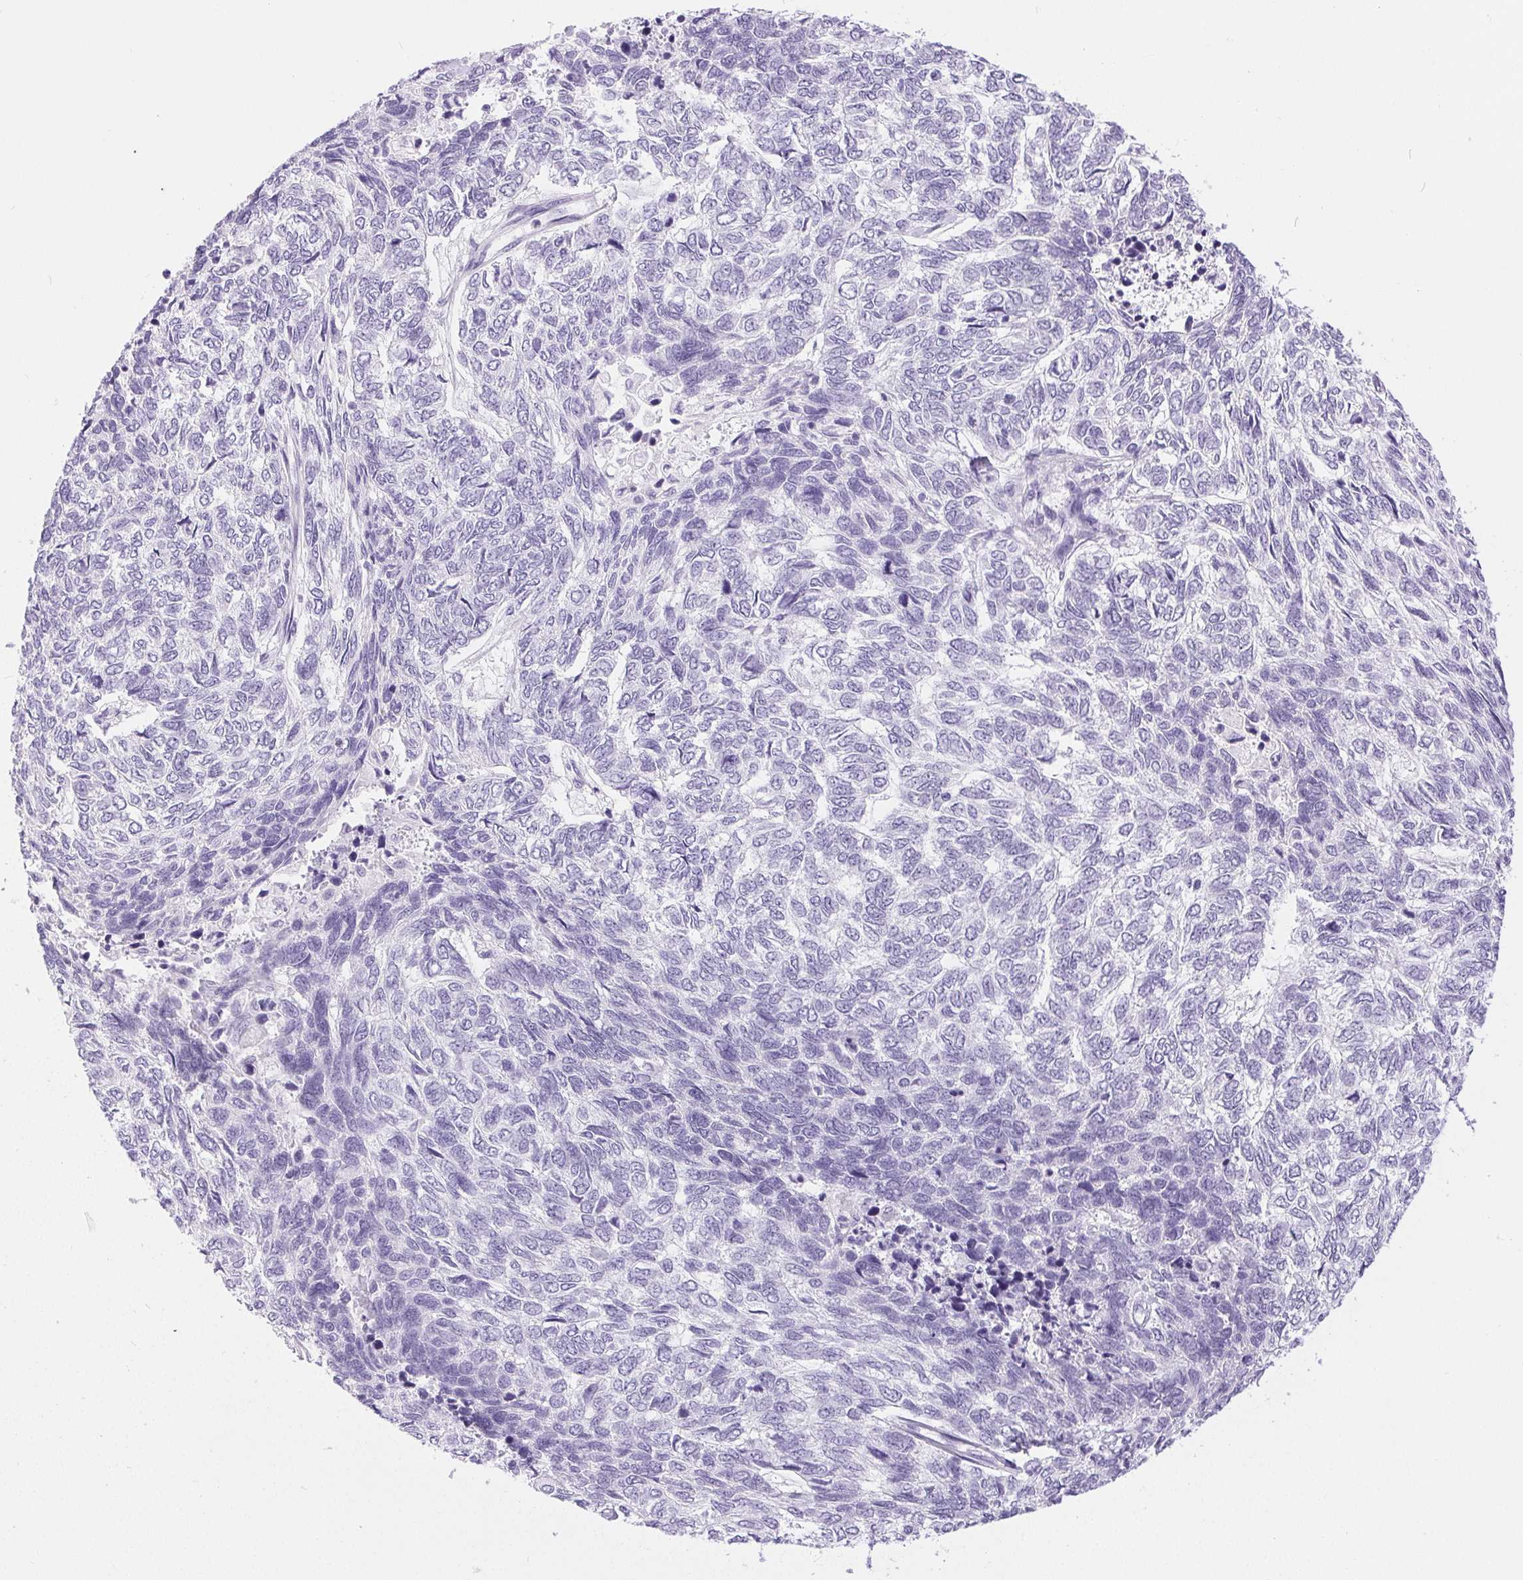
{"staining": {"intensity": "negative", "quantity": "none", "location": "none"}, "tissue": "skin cancer", "cell_type": "Tumor cells", "image_type": "cancer", "snomed": [{"axis": "morphology", "description": "Basal cell carcinoma"}, {"axis": "topography", "description": "Skin"}], "caption": "A histopathology image of basal cell carcinoma (skin) stained for a protein displays no brown staining in tumor cells.", "gene": "XDH", "patient": {"sex": "female", "age": 65}}